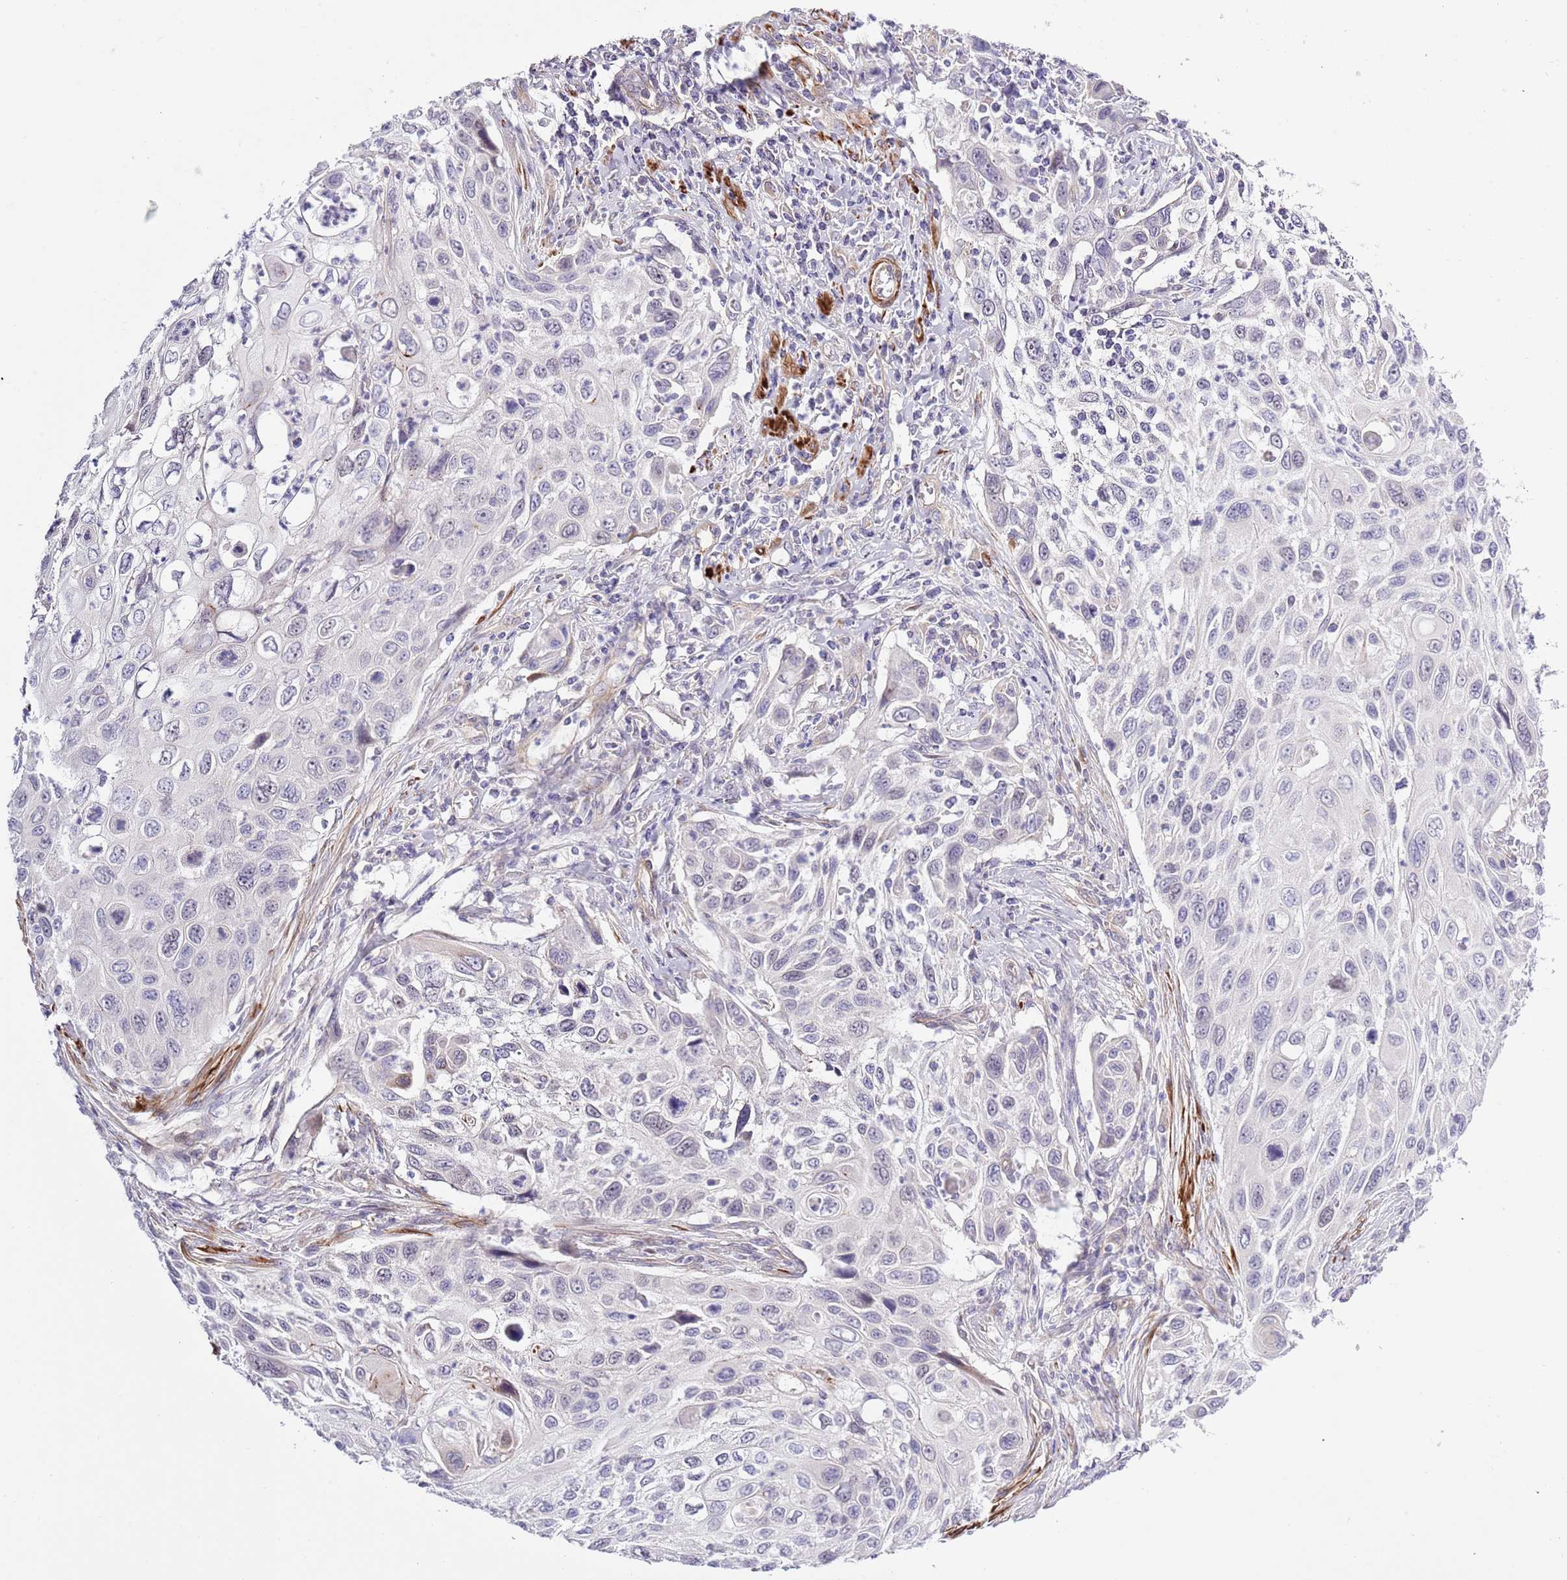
{"staining": {"intensity": "negative", "quantity": "none", "location": "none"}, "tissue": "cervical cancer", "cell_type": "Tumor cells", "image_type": "cancer", "snomed": [{"axis": "morphology", "description": "Squamous cell carcinoma, NOS"}, {"axis": "topography", "description": "Cervix"}], "caption": "Tumor cells are negative for protein expression in human cervical cancer (squamous cell carcinoma).", "gene": "NET1", "patient": {"sex": "female", "age": 70}}